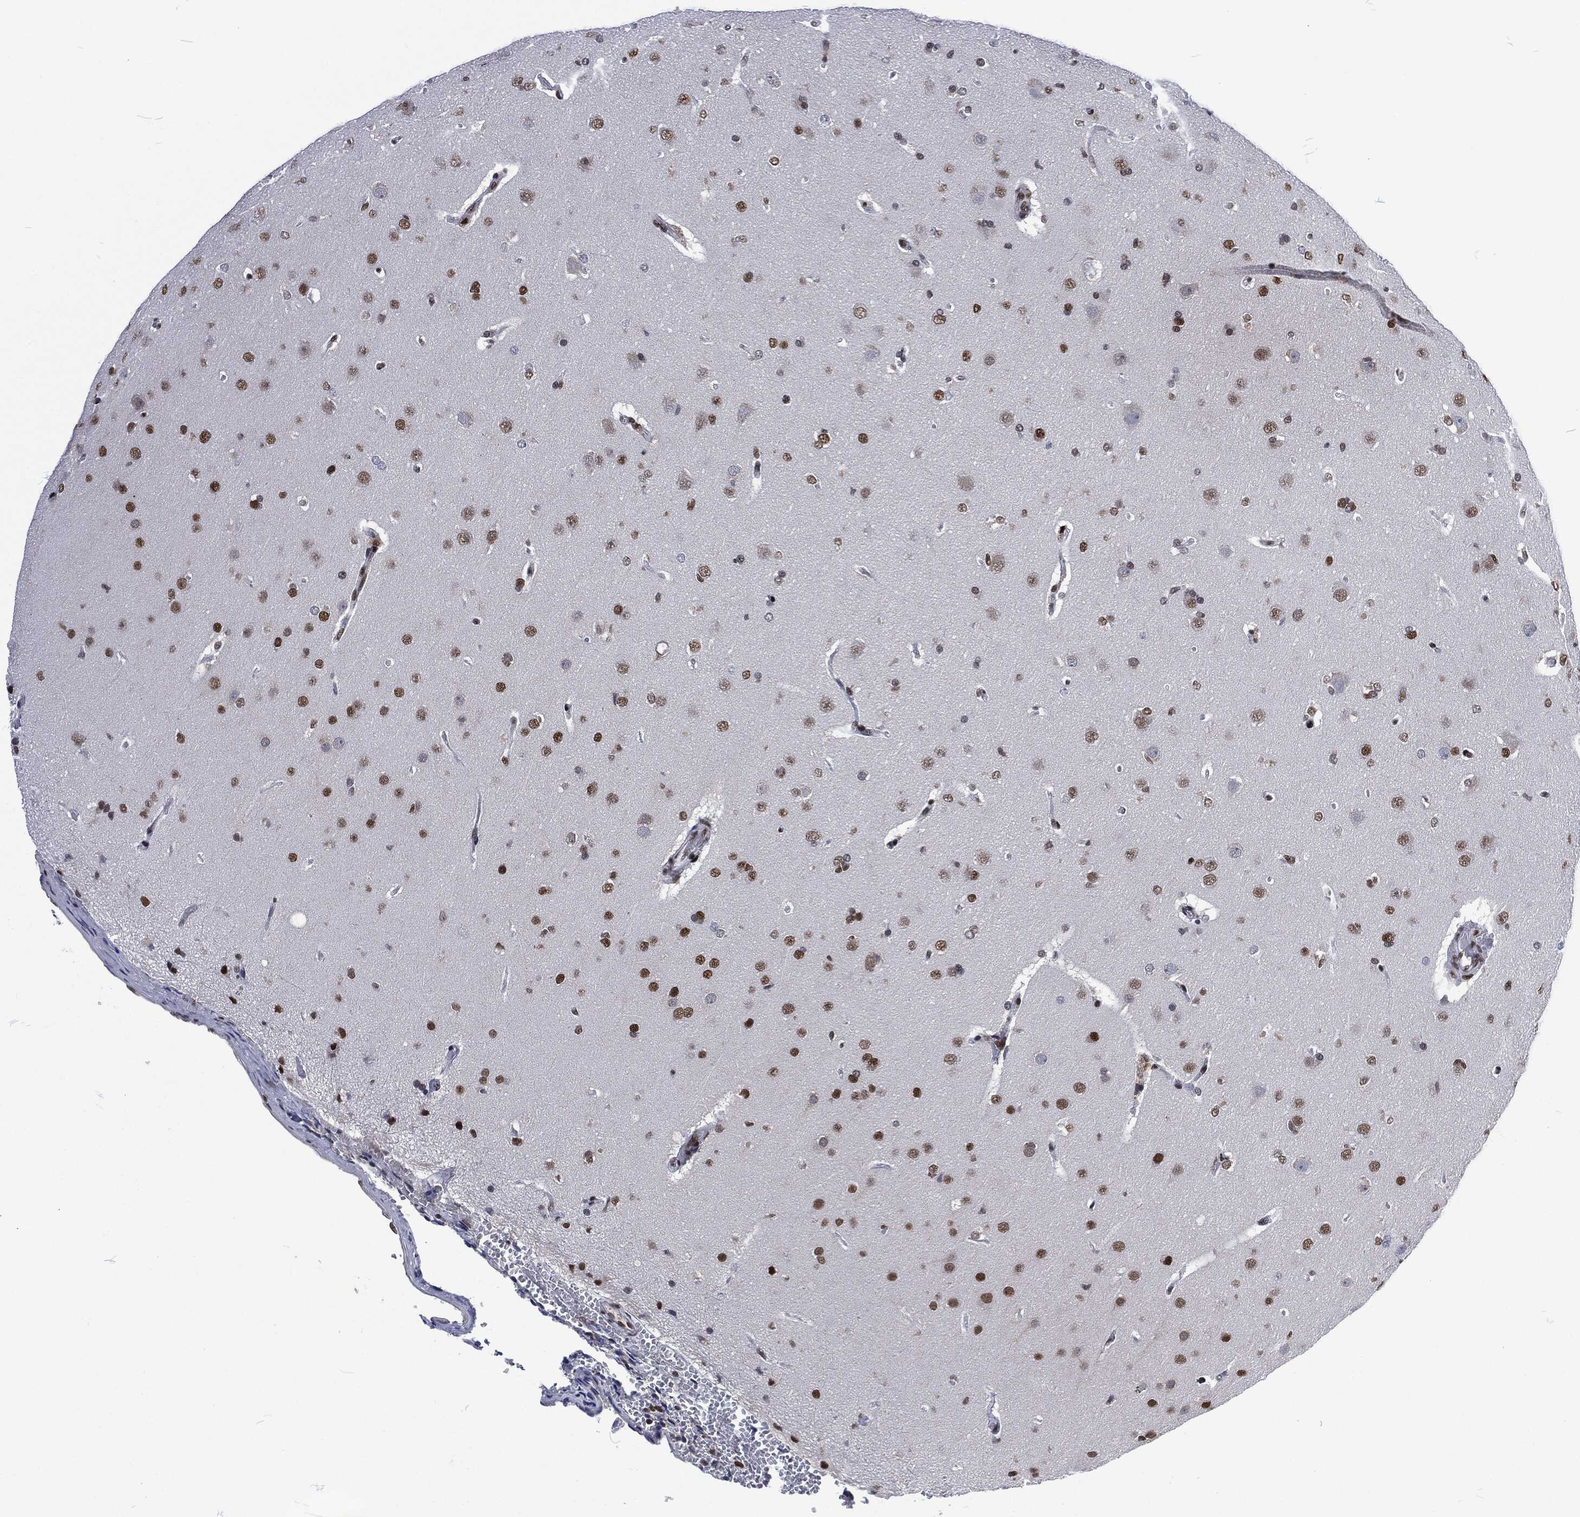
{"staining": {"intensity": "strong", "quantity": "<25%", "location": "nuclear"}, "tissue": "glioma", "cell_type": "Tumor cells", "image_type": "cancer", "snomed": [{"axis": "morphology", "description": "Glioma, malignant, NOS"}, {"axis": "topography", "description": "Cerebral cortex"}], "caption": "The micrograph demonstrates a brown stain indicating the presence of a protein in the nuclear of tumor cells in glioma (malignant).", "gene": "DCPS", "patient": {"sex": "male", "age": 58}}